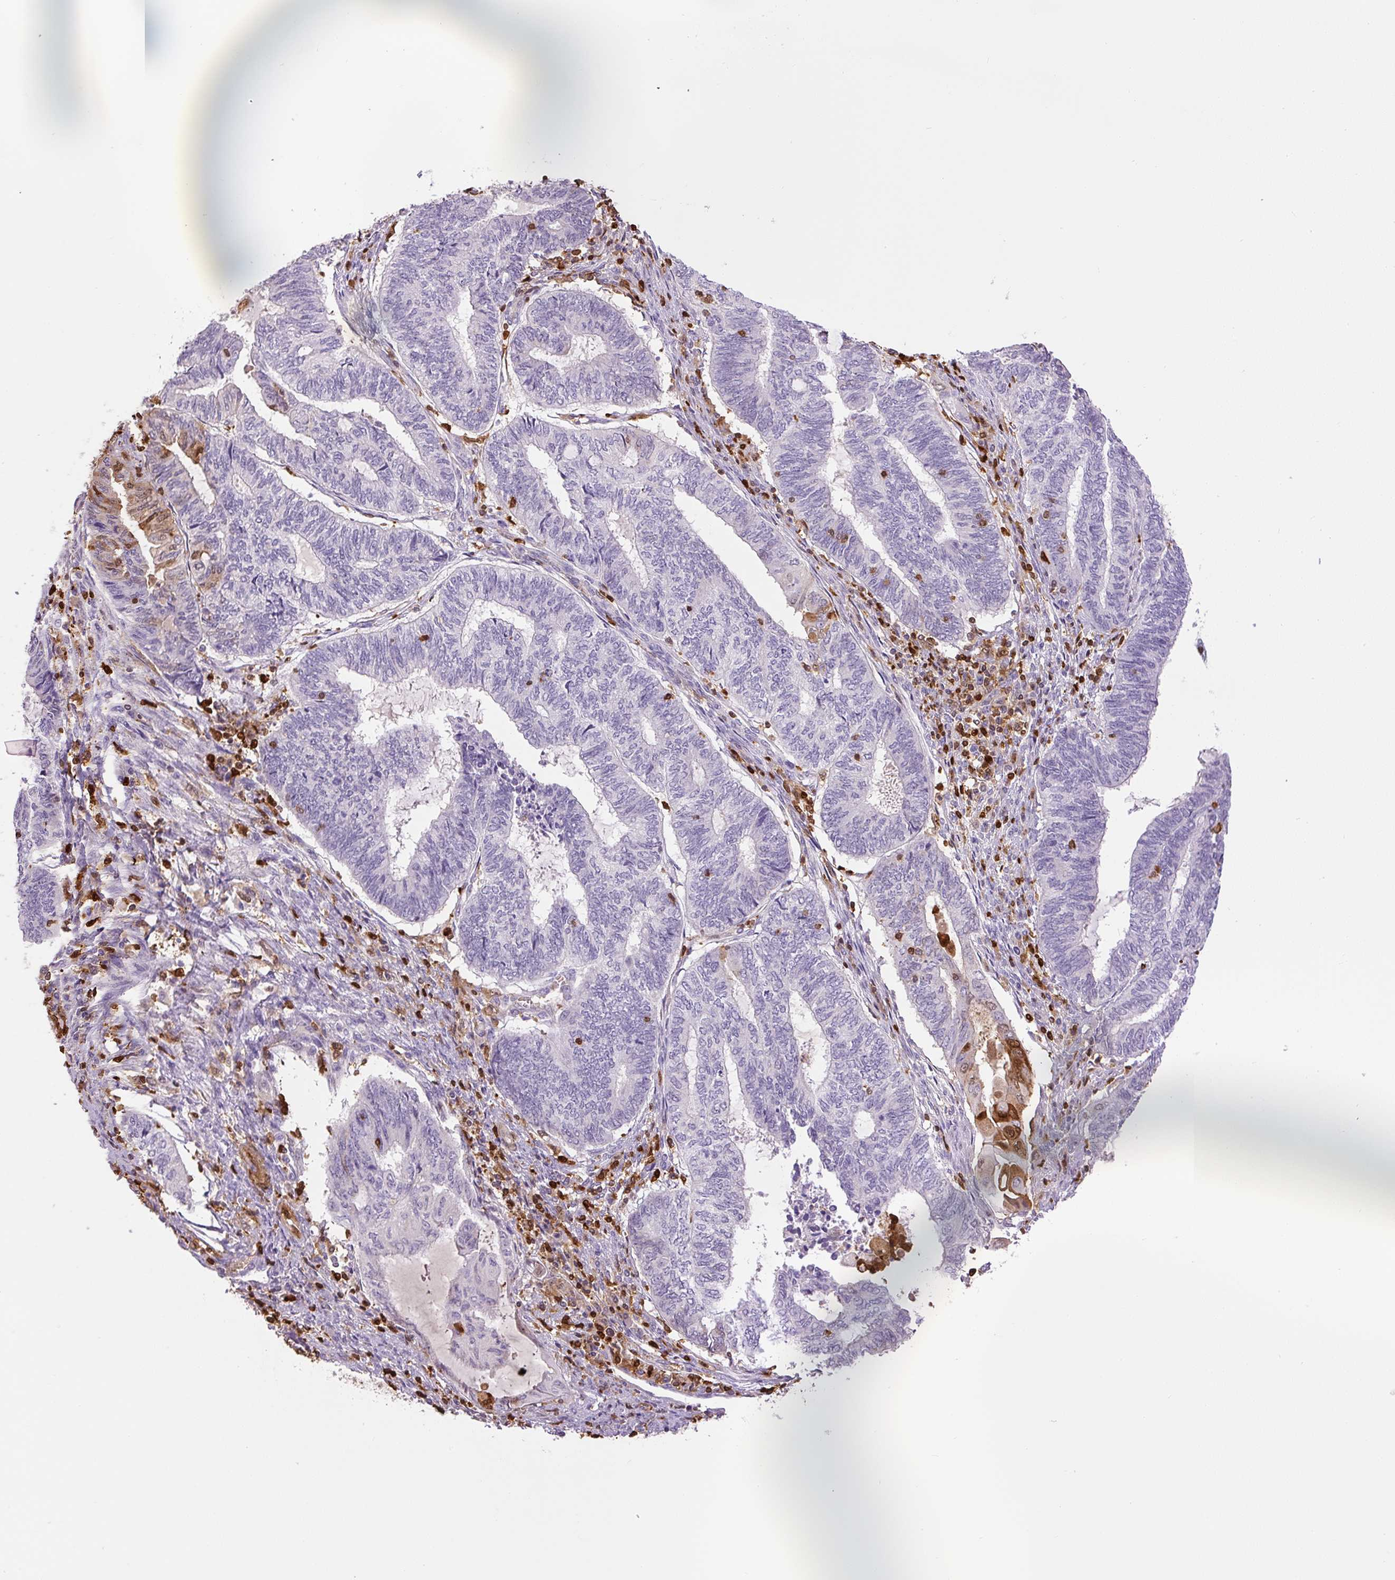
{"staining": {"intensity": "moderate", "quantity": "<25%", "location": "cytoplasmic/membranous"}, "tissue": "endometrial cancer", "cell_type": "Tumor cells", "image_type": "cancer", "snomed": [{"axis": "morphology", "description": "Adenocarcinoma, NOS"}, {"axis": "topography", "description": "Uterus"}, {"axis": "topography", "description": "Endometrium"}], "caption": "Adenocarcinoma (endometrial) stained for a protein (brown) demonstrates moderate cytoplasmic/membranous positive positivity in approximately <25% of tumor cells.", "gene": "S100A4", "patient": {"sex": "female", "age": 70}}